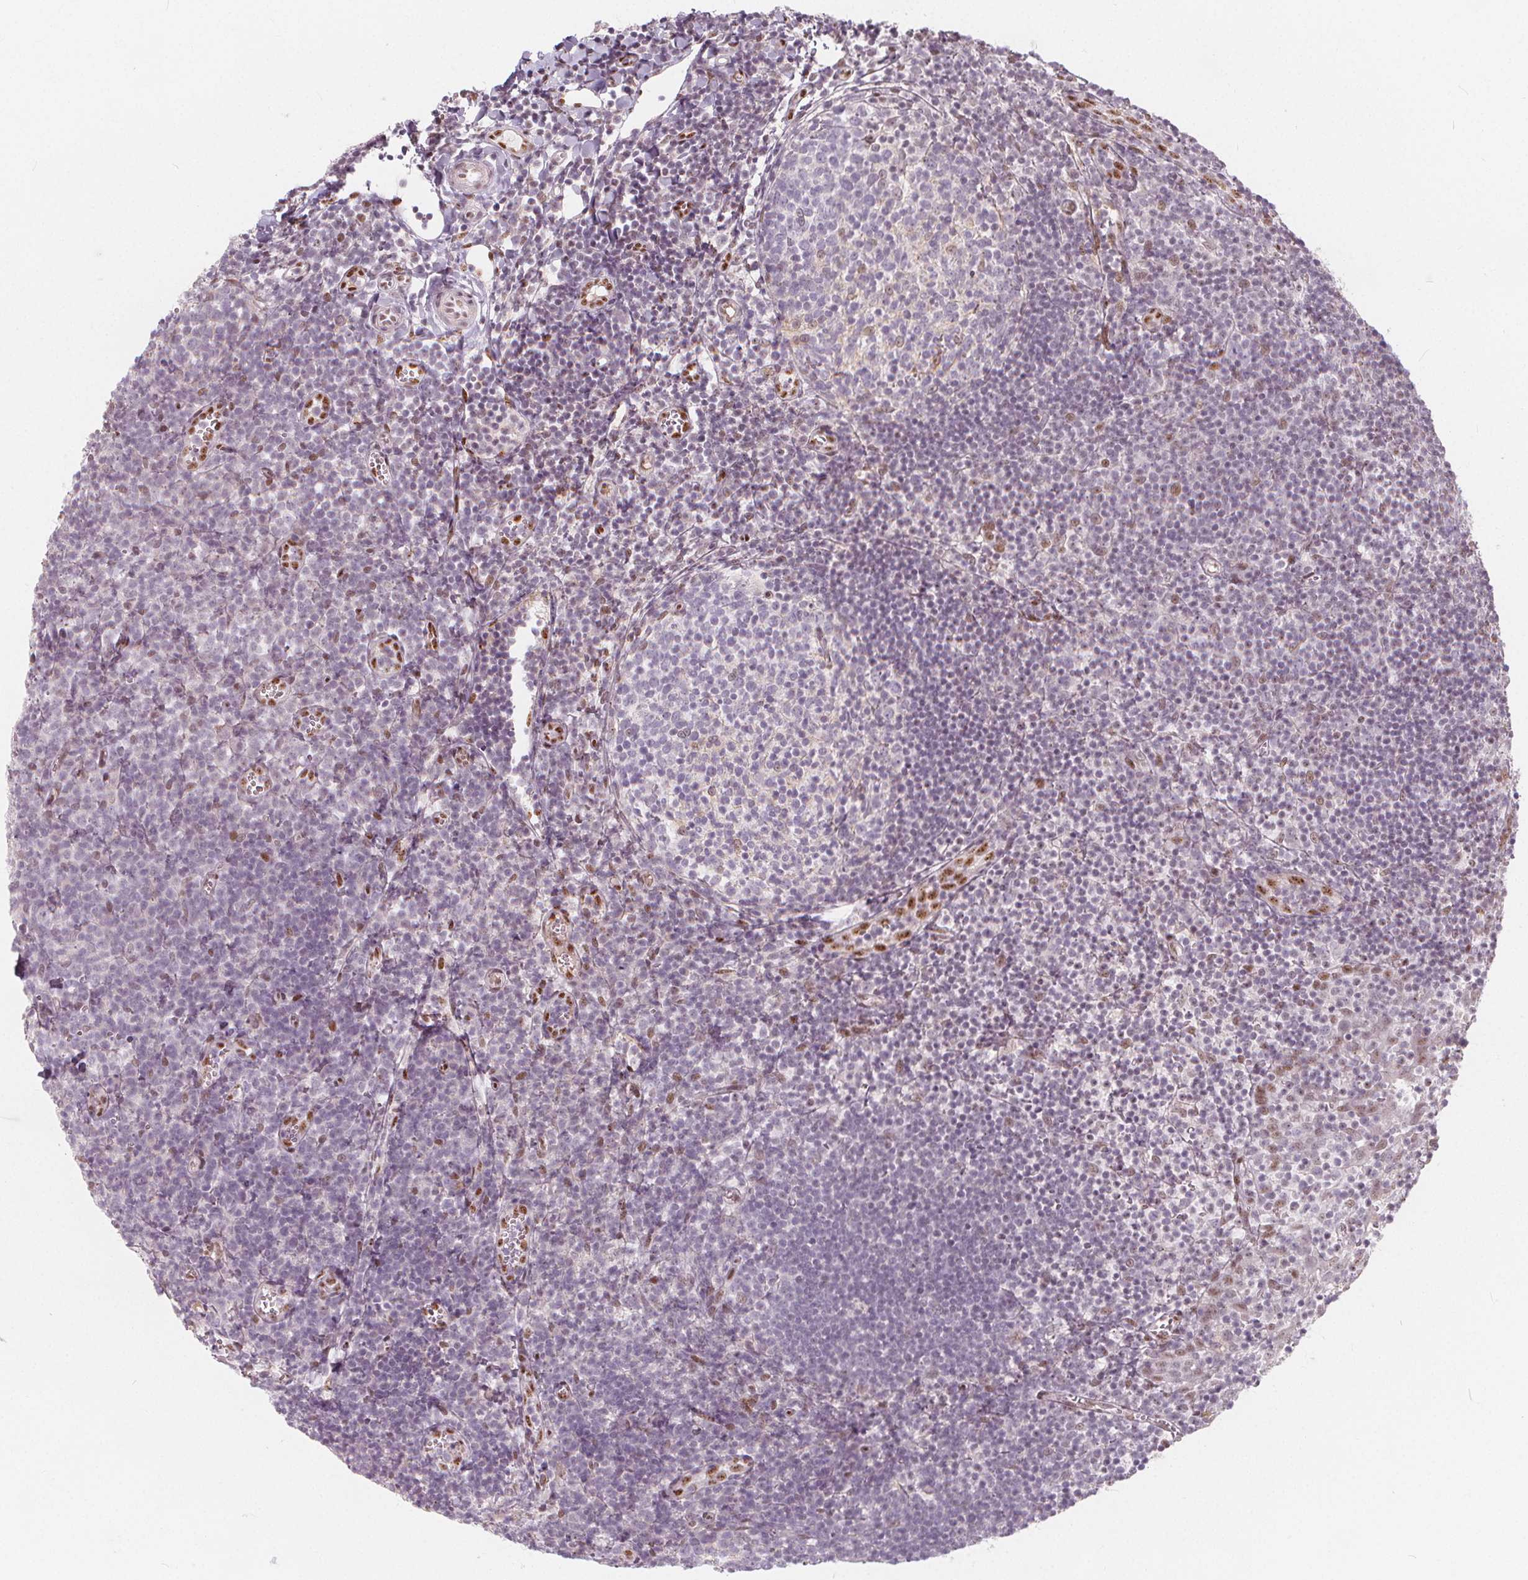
{"staining": {"intensity": "weak", "quantity": "<25%", "location": "cytoplasmic/membranous"}, "tissue": "lymph node", "cell_type": "Germinal center cells", "image_type": "normal", "snomed": [{"axis": "morphology", "description": "Normal tissue, NOS"}, {"axis": "topography", "description": "Lymph node"}], "caption": "DAB immunohistochemical staining of unremarkable lymph node reveals no significant staining in germinal center cells.", "gene": "DRC3", "patient": {"sex": "female", "age": 21}}